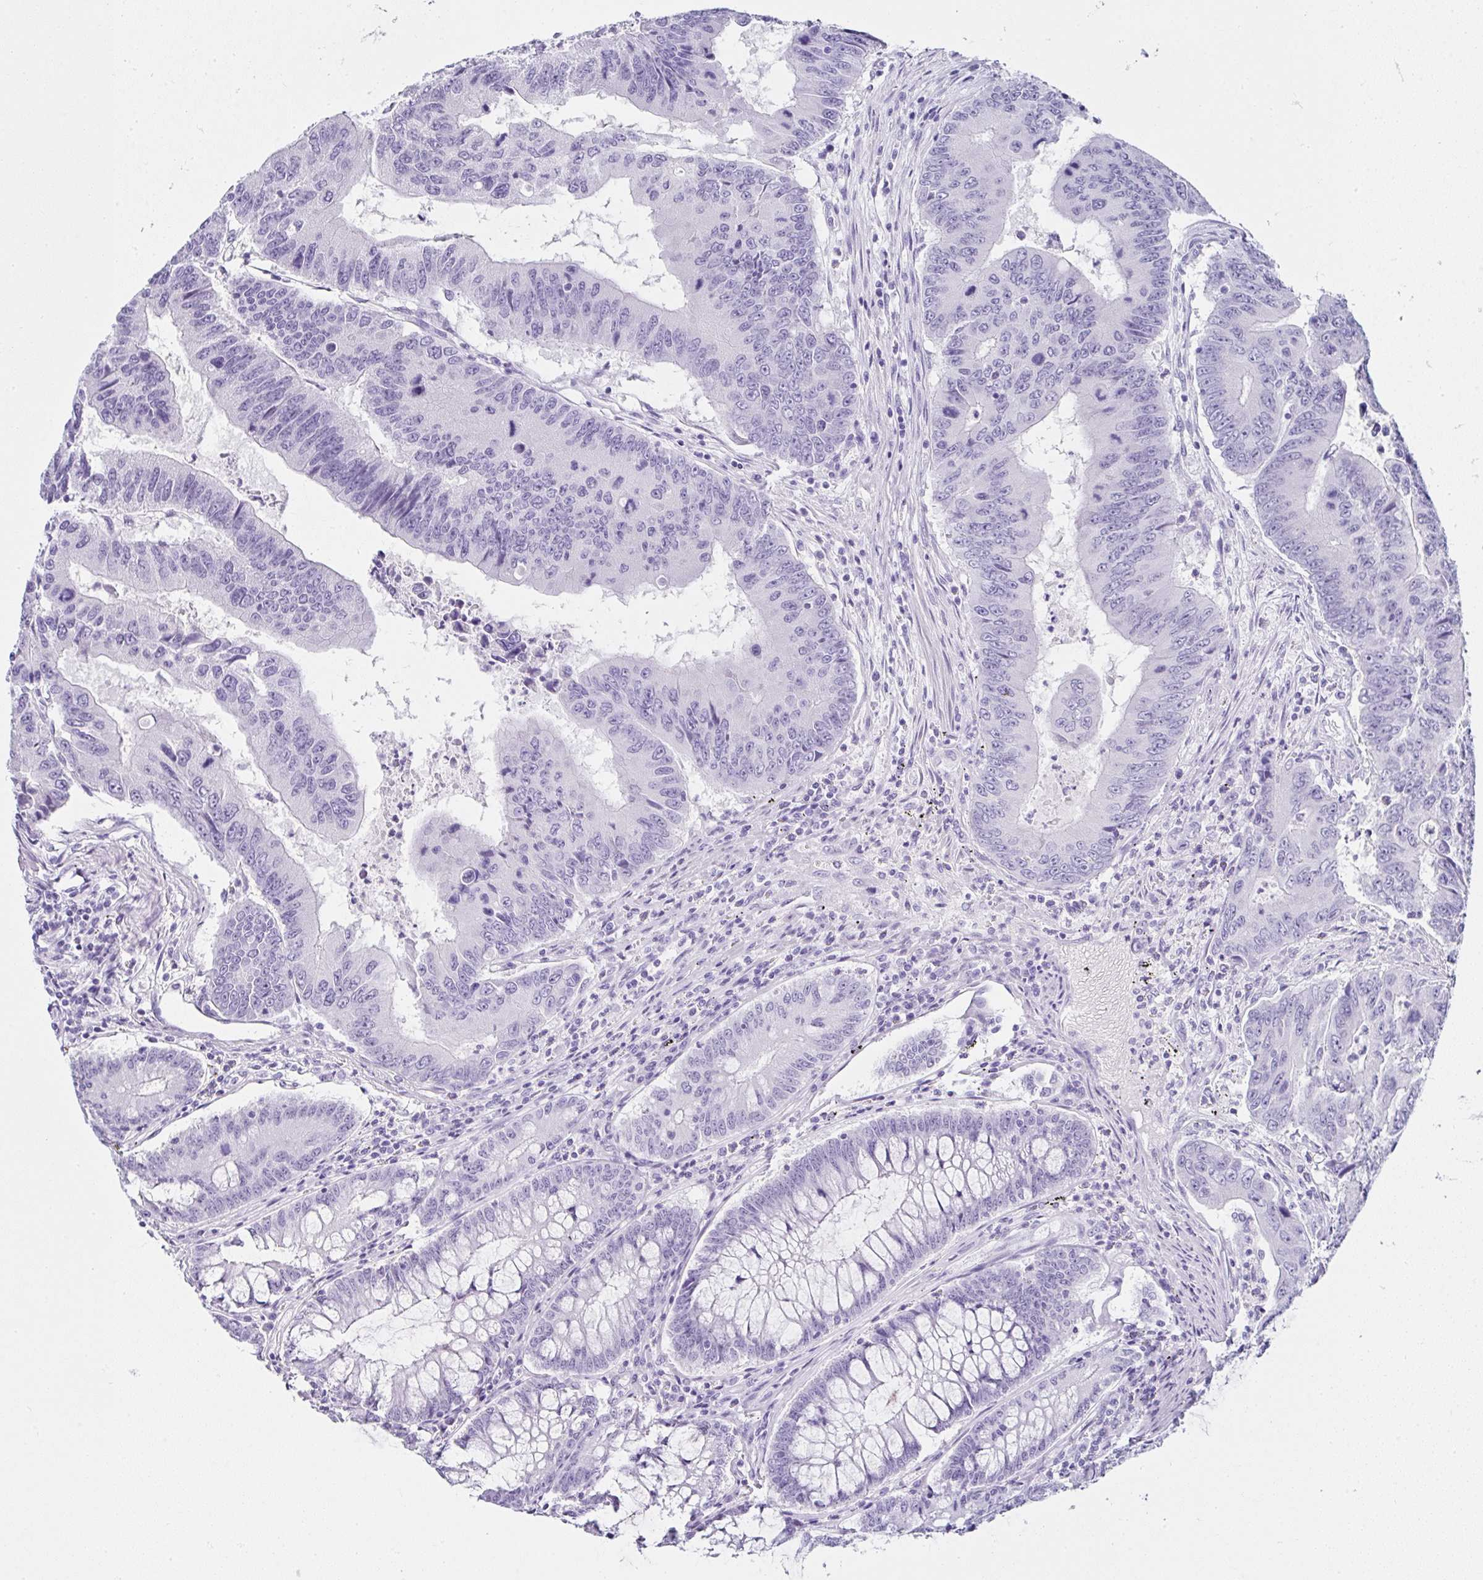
{"staining": {"intensity": "negative", "quantity": "none", "location": "none"}, "tissue": "colorectal cancer", "cell_type": "Tumor cells", "image_type": "cancer", "snomed": [{"axis": "morphology", "description": "Adenocarcinoma, NOS"}, {"axis": "topography", "description": "Colon"}], "caption": "Adenocarcinoma (colorectal) was stained to show a protein in brown. There is no significant expression in tumor cells.", "gene": "SERPINB3", "patient": {"sex": "male", "age": 53}}